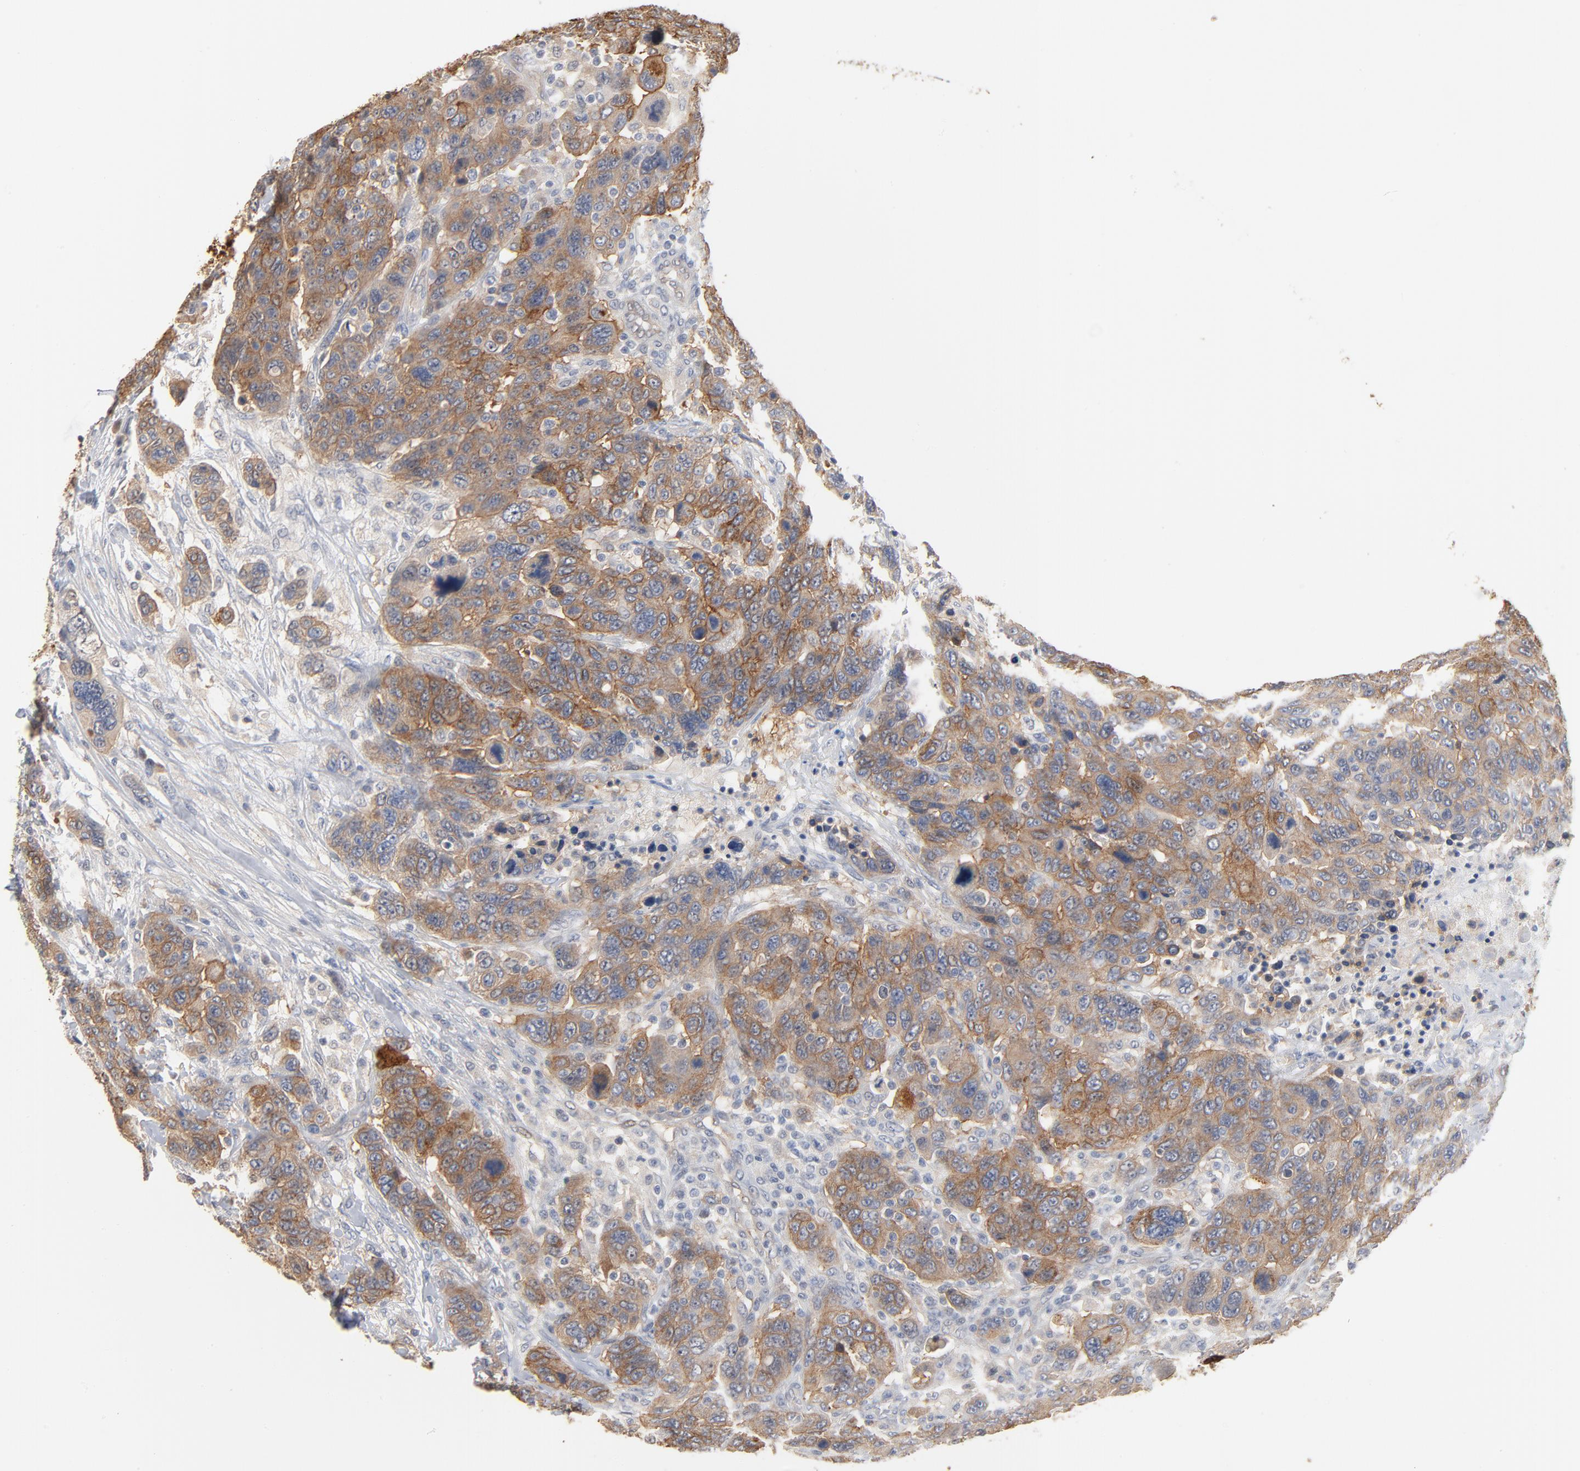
{"staining": {"intensity": "moderate", "quantity": ">75%", "location": "cytoplasmic/membranous"}, "tissue": "breast cancer", "cell_type": "Tumor cells", "image_type": "cancer", "snomed": [{"axis": "morphology", "description": "Duct carcinoma"}, {"axis": "topography", "description": "Breast"}], "caption": "Immunohistochemistry micrograph of neoplastic tissue: human breast cancer stained using immunohistochemistry demonstrates medium levels of moderate protein expression localized specifically in the cytoplasmic/membranous of tumor cells, appearing as a cytoplasmic/membranous brown color.", "gene": "EPCAM", "patient": {"sex": "female", "age": 37}}